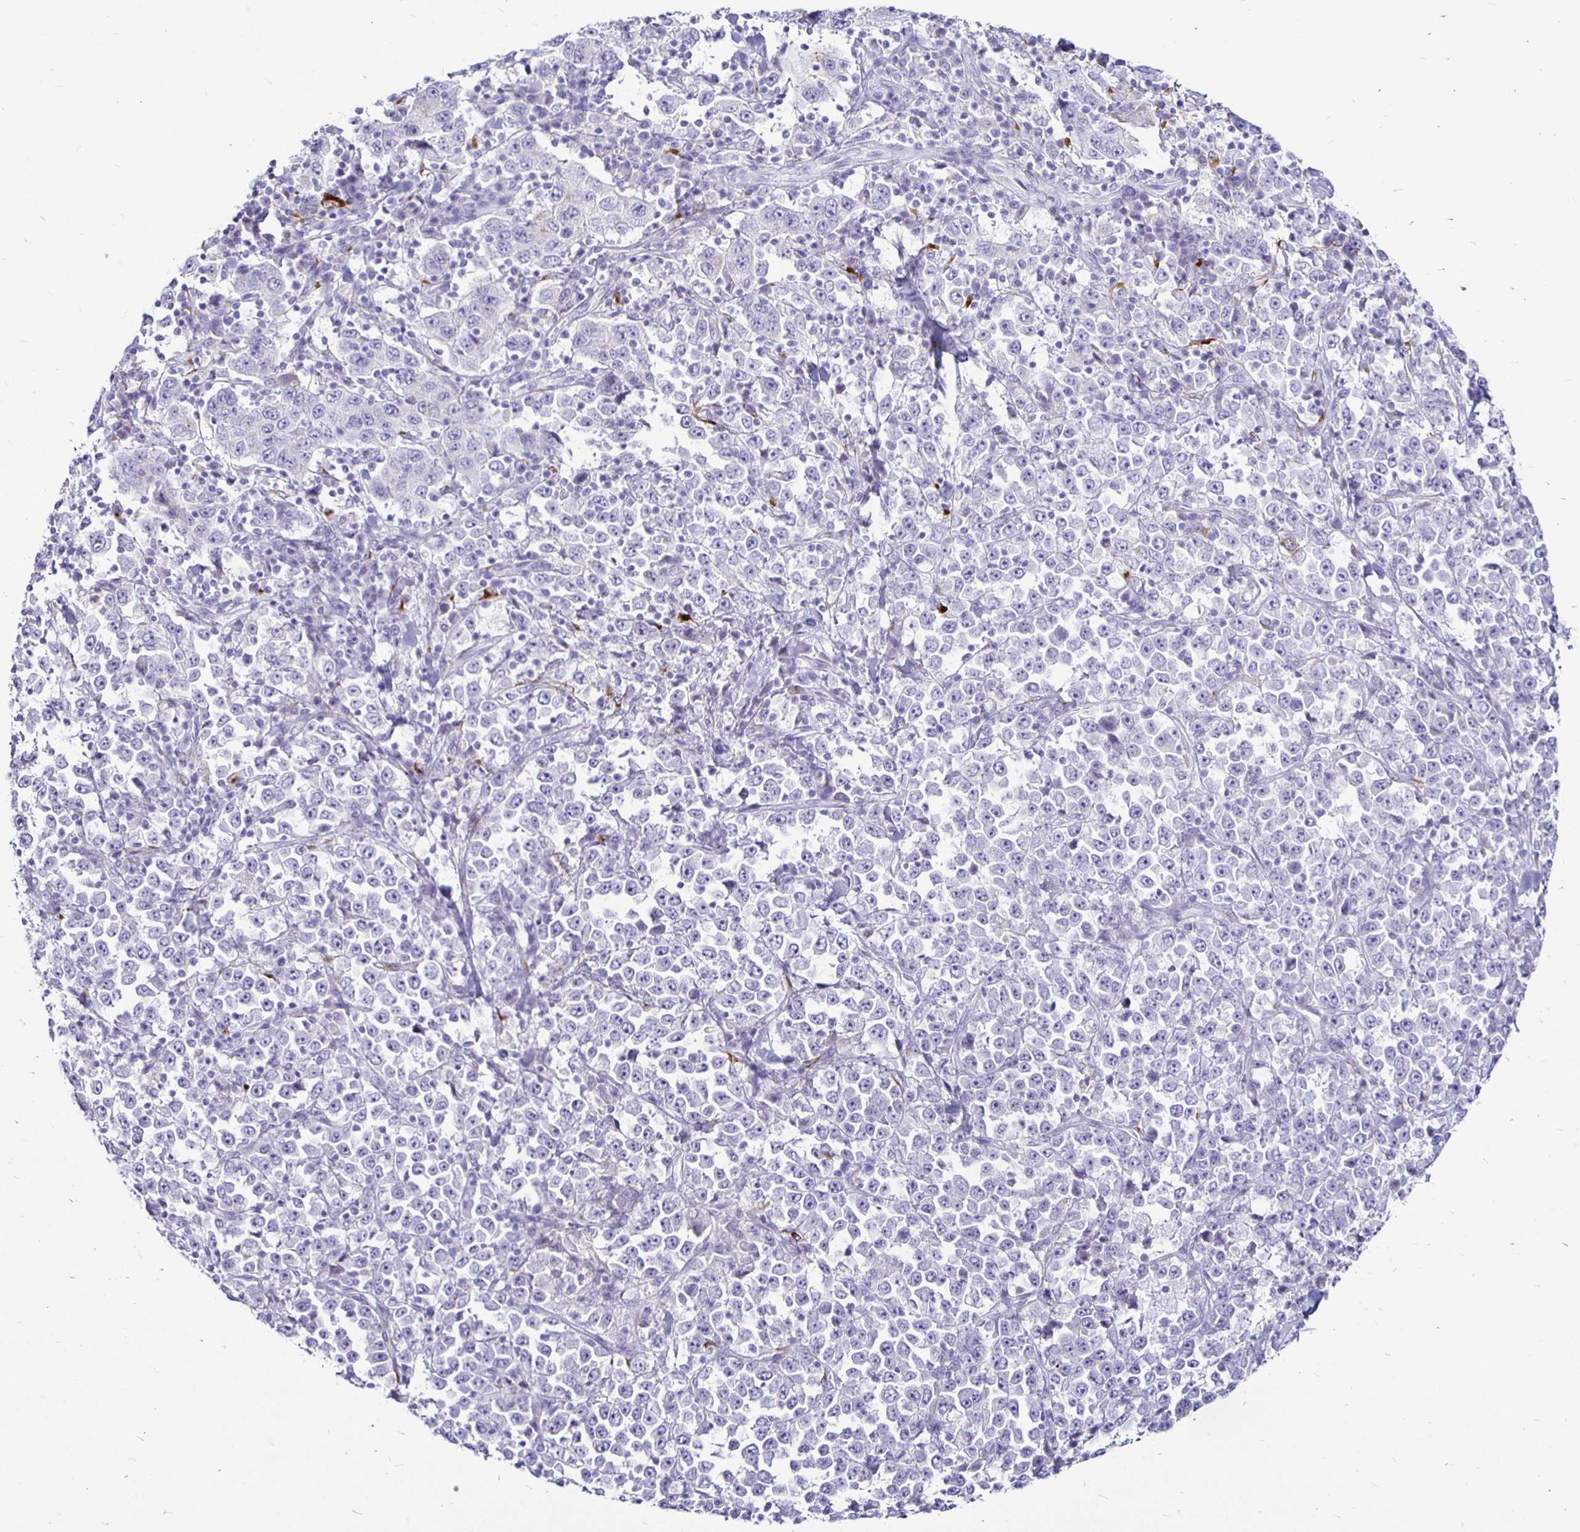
{"staining": {"intensity": "negative", "quantity": "none", "location": "none"}, "tissue": "stomach cancer", "cell_type": "Tumor cells", "image_type": "cancer", "snomed": [{"axis": "morphology", "description": "Normal tissue, NOS"}, {"axis": "morphology", "description": "Adenocarcinoma, NOS"}, {"axis": "topography", "description": "Stomach, upper"}, {"axis": "topography", "description": "Stomach"}], "caption": "Tumor cells show no significant positivity in stomach adenocarcinoma.", "gene": "TIMP1", "patient": {"sex": "male", "age": 59}}